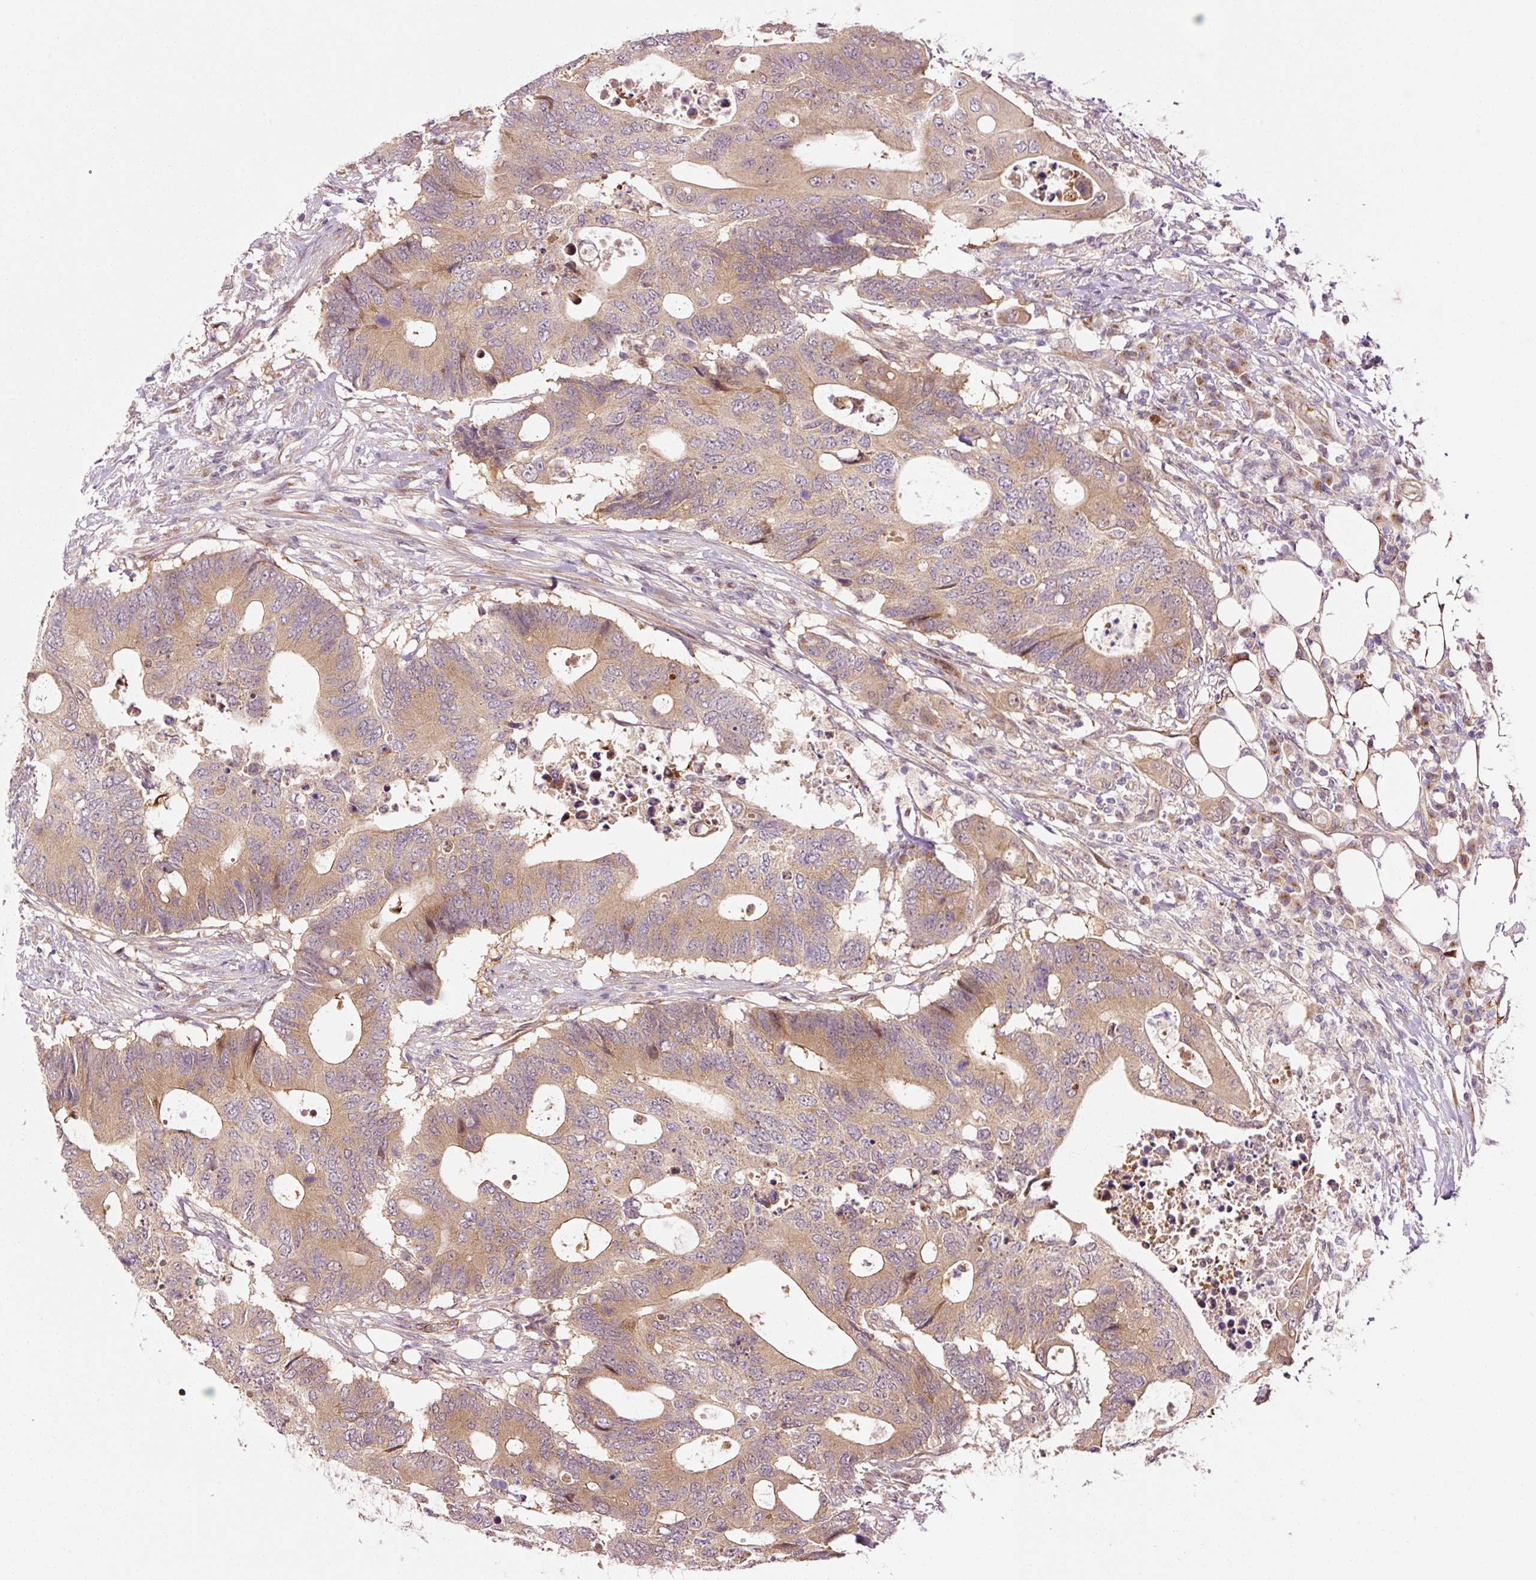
{"staining": {"intensity": "moderate", "quantity": ">75%", "location": "cytoplasmic/membranous"}, "tissue": "colorectal cancer", "cell_type": "Tumor cells", "image_type": "cancer", "snomed": [{"axis": "morphology", "description": "Adenocarcinoma, NOS"}, {"axis": "topography", "description": "Colon"}], "caption": "Immunohistochemistry photomicrograph of human colorectal cancer stained for a protein (brown), which shows medium levels of moderate cytoplasmic/membranous staining in approximately >75% of tumor cells.", "gene": "PPP1R14B", "patient": {"sex": "male", "age": 71}}